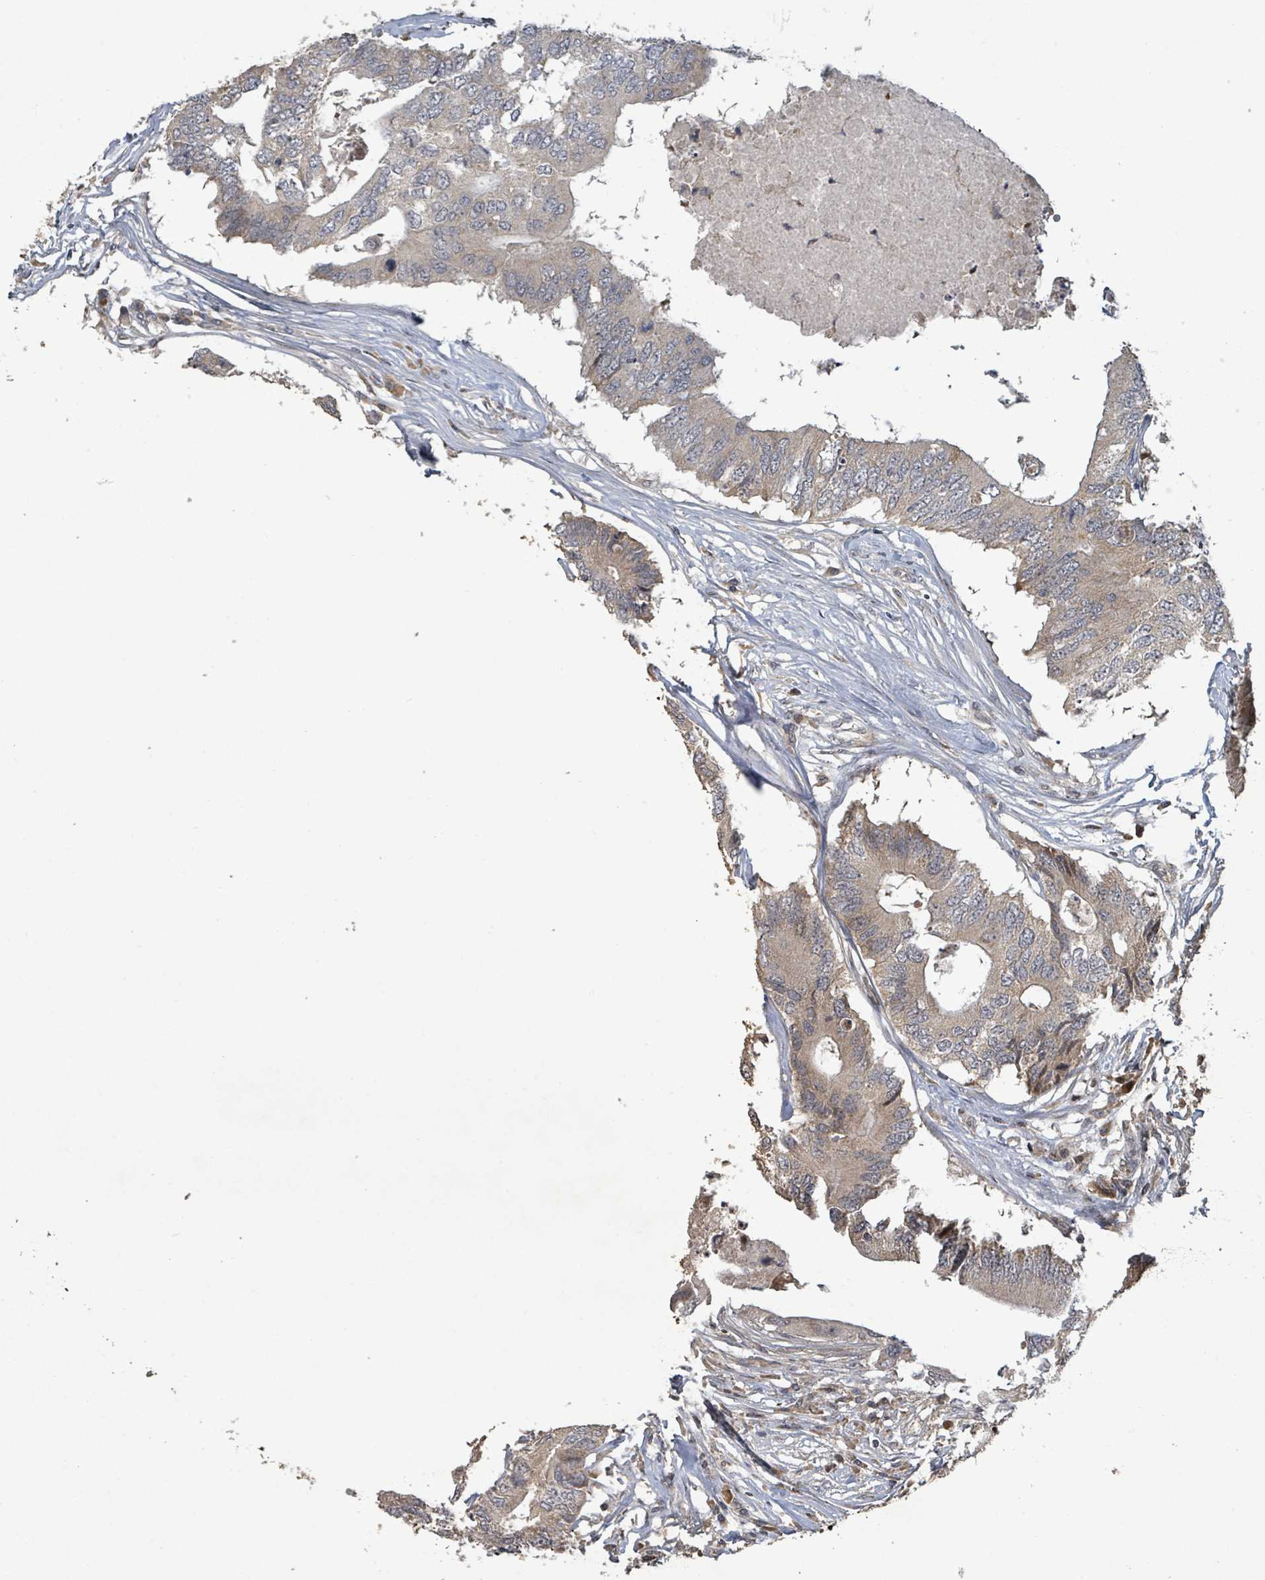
{"staining": {"intensity": "moderate", "quantity": "25%-75%", "location": "cytoplasmic/membranous"}, "tissue": "colorectal cancer", "cell_type": "Tumor cells", "image_type": "cancer", "snomed": [{"axis": "morphology", "description": "Adenocarcinoma, NOS"}, {"axis": "topography", "description": "Colon"}], "caption": "IHC (DAB (3,3'-diaminobenzidine)) staining of human colorectal adenocarcinoma reveals moderate cytoplasmic/membranous protein expression in approximately 25%-75% of tumor cells.", "gene": "ITGA11", "patient": {"sex": "male", "age": 71}}